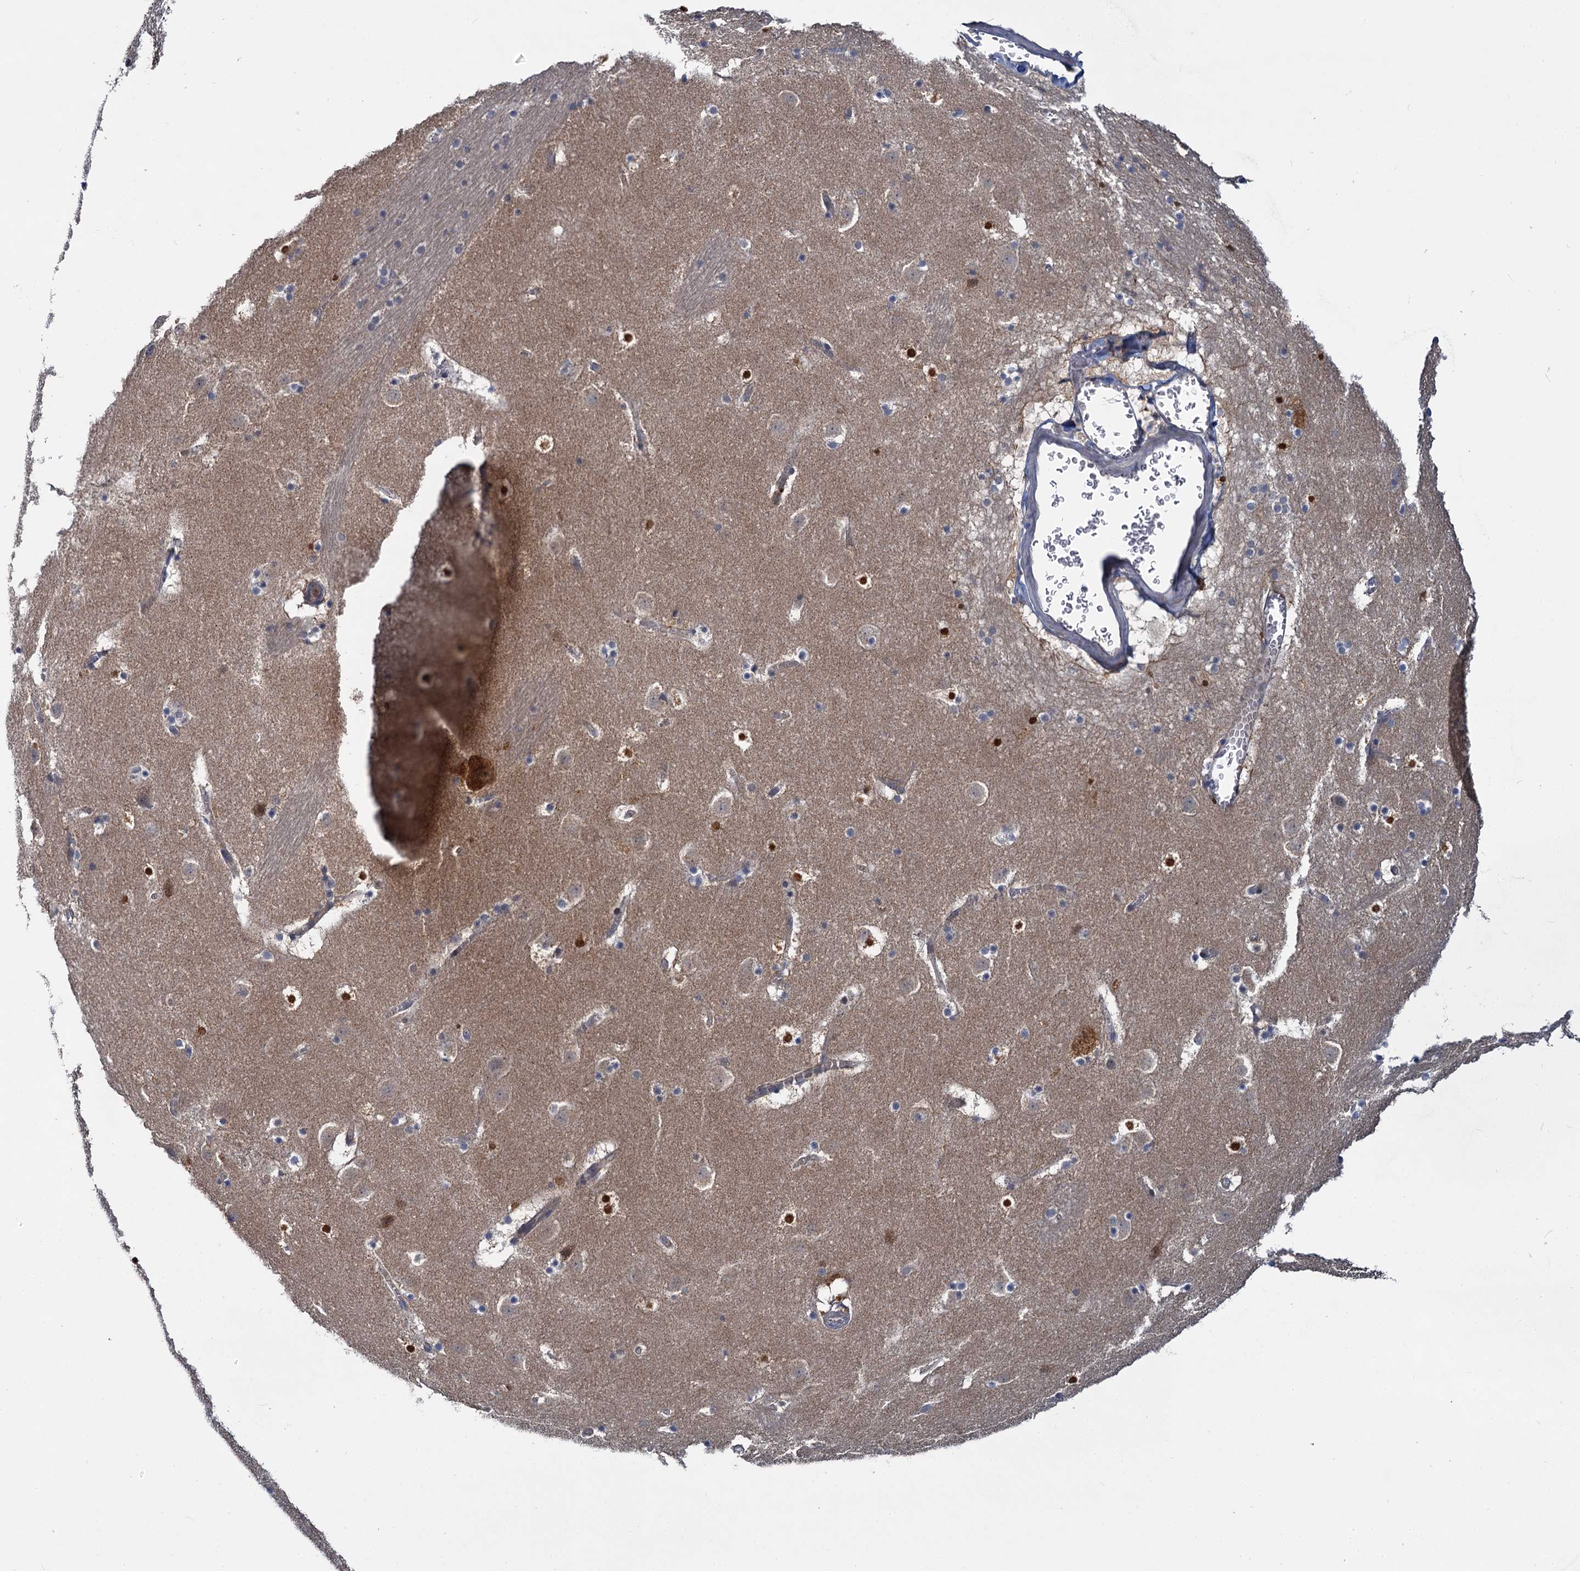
{"staining": {"intensity": "moderate", "quantity": "25%-75%", "location": "cytoplasmic/membranous,nuclear"}, "tissue": "caudate", "cell_type": "Glial cells", "image_type": "normal", "snomed": [{"axis": "morphology", "description": "Normal tissue, NOS"}, {"axis": "topography", "description": "Lateral ventricle wall"}], "caption": "Immunohistochemical staining of normal human caudate demonstrates 25%-75% levels of moderate cytoplasmic/membranous,nuclear protein positivity in about 25%-75% of glial cells. (DAB = brown stain, brightfield microscopy at high magnification).", "gene": "TMEM39A", "patient": {"sex": "male", "age": 45}}